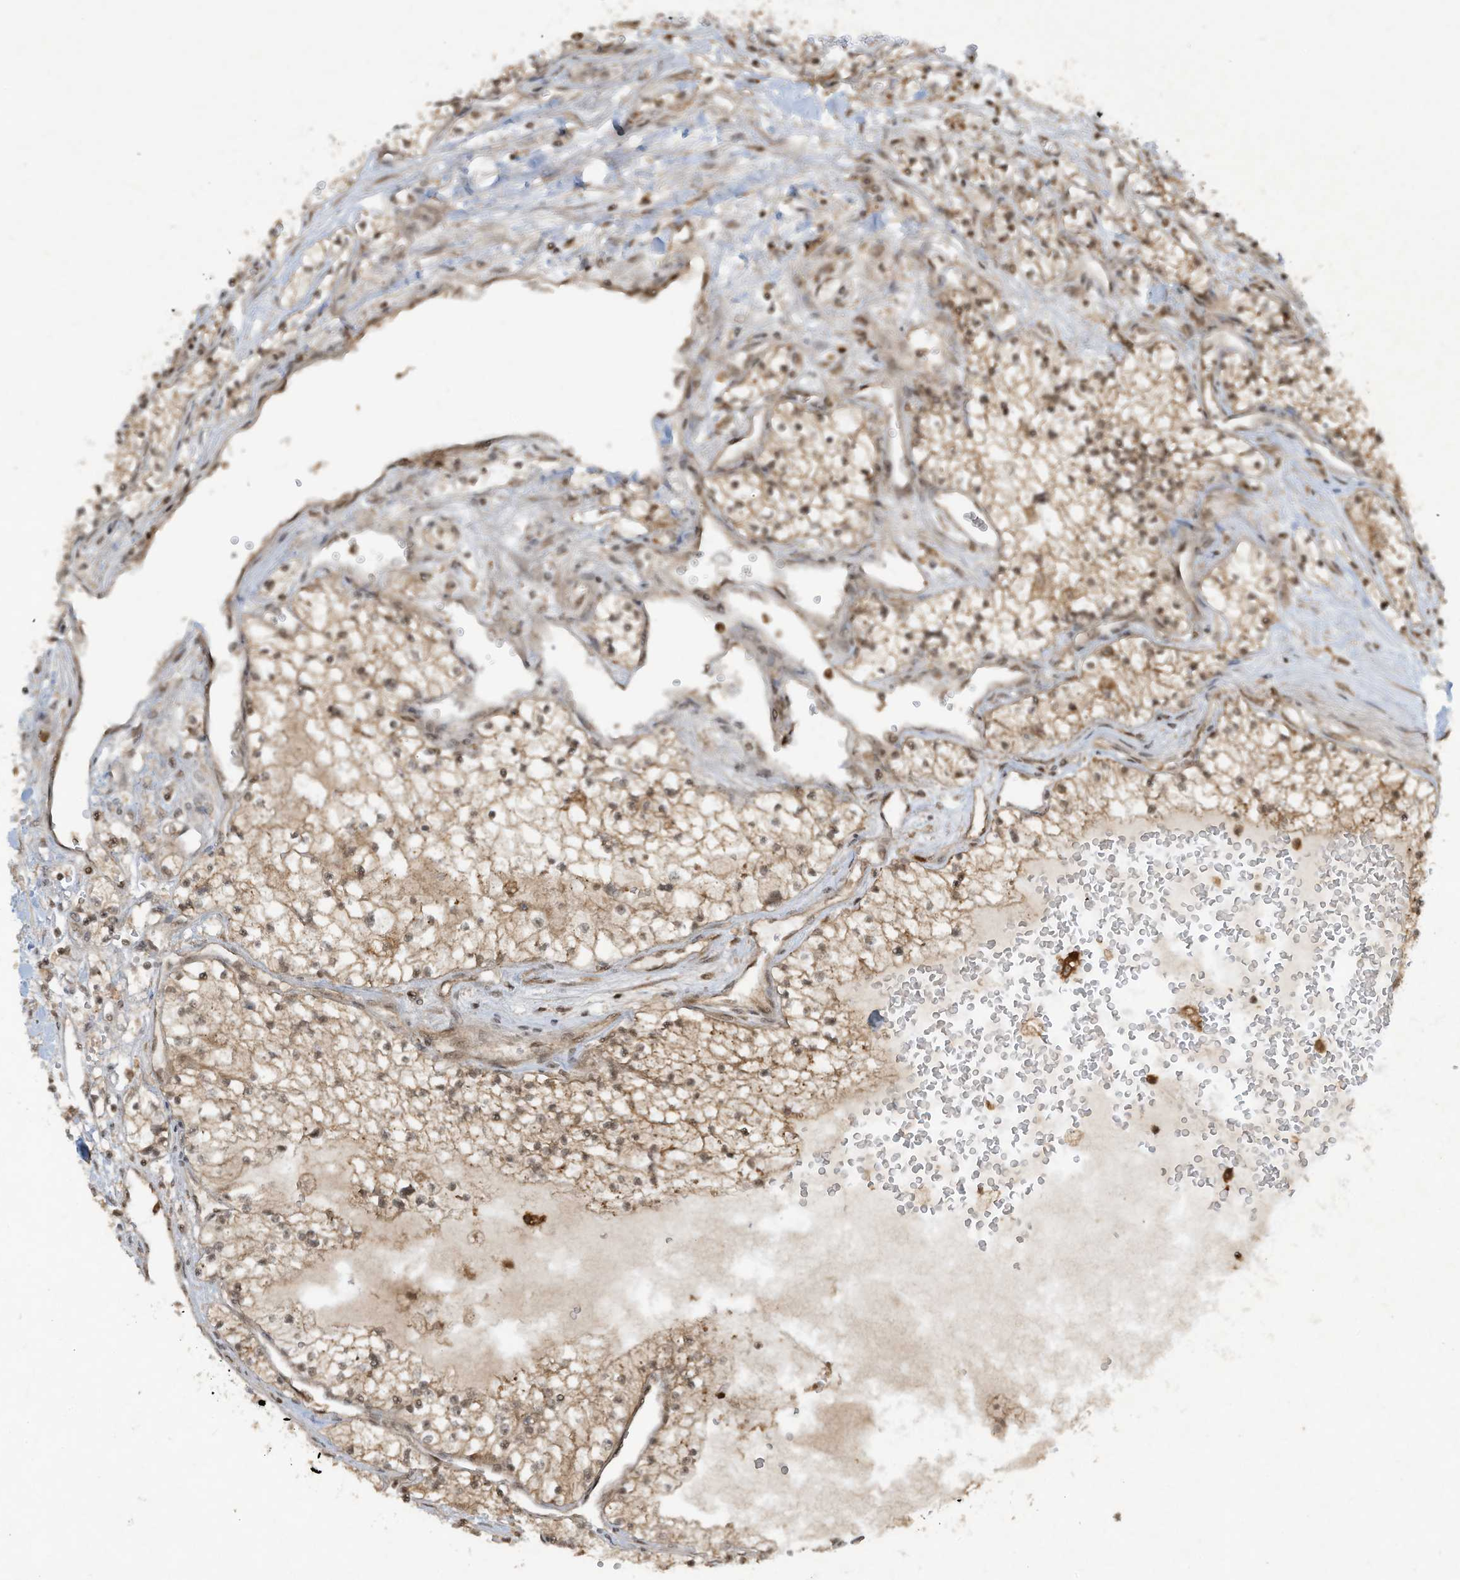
{"staining": {"intensity": "weak", "quantity": ">75%", "location": "cytoplasmic/membranous"}, "tissue": "renal cancer", "cell_type": "Tumor cells", "image_type": "cancer", "snomed": [{"axis": "morphology", "description": "Normal tissue, NOS"}, {"axis": "morphology", "description": "Adenocarcinoma, NOS"}, {"axis": "topography", "description": "Kidney"}], "caption": "The photomicrograph reveals staining of renal cancer, revealing weak cytoplasmic/membranous protein staining (brown color) within tumor cells.", "gene": "CERT1", "patient": {"sex": "male", "age": 68}}